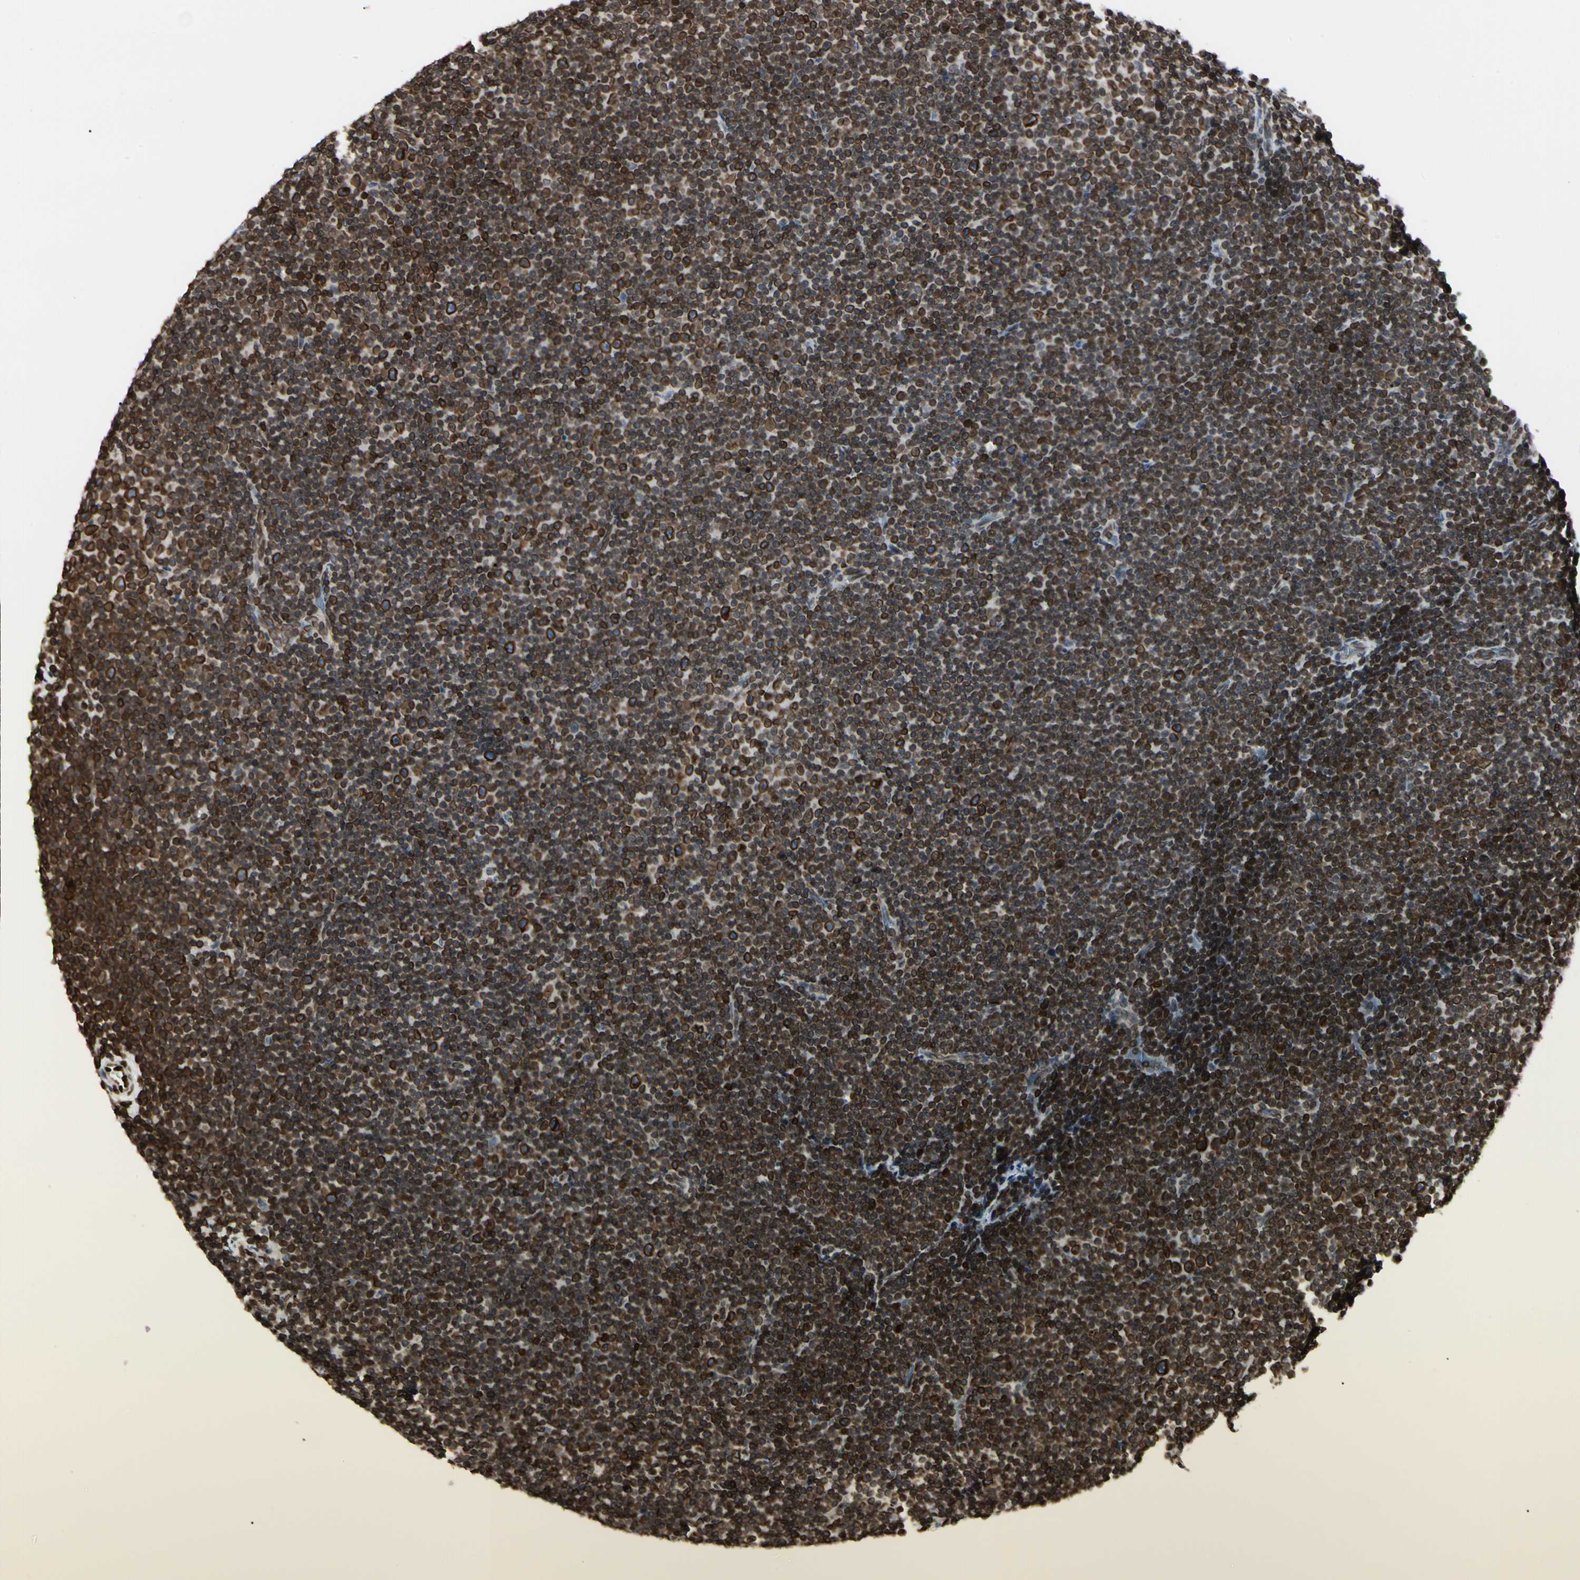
{"staining": {"intensity": "strong", "quantity": ">75%", "location": "cytoplasmic/membranous,nuclear"}, "tissue": "lymphoma", "cell_type": "Tumor cells", "image_type": "cancer", "snomed": [{"axis": "morphology", "description": "Malignant lymphoma, non-Hodgkin's type, Low grade"}, {"axis": "topography", "description": "Lymph node"}], "caption": "There is high levels of strong cytoplasmic/membranous and nuclear expression in tumor cells of low-grade malignant lymphoma, non-Hodgkin's type, as demonstrated by immunohistochemical staining (brown color).", "gene": "TMPO", "patient": {"sex": "female", "age": 67}}